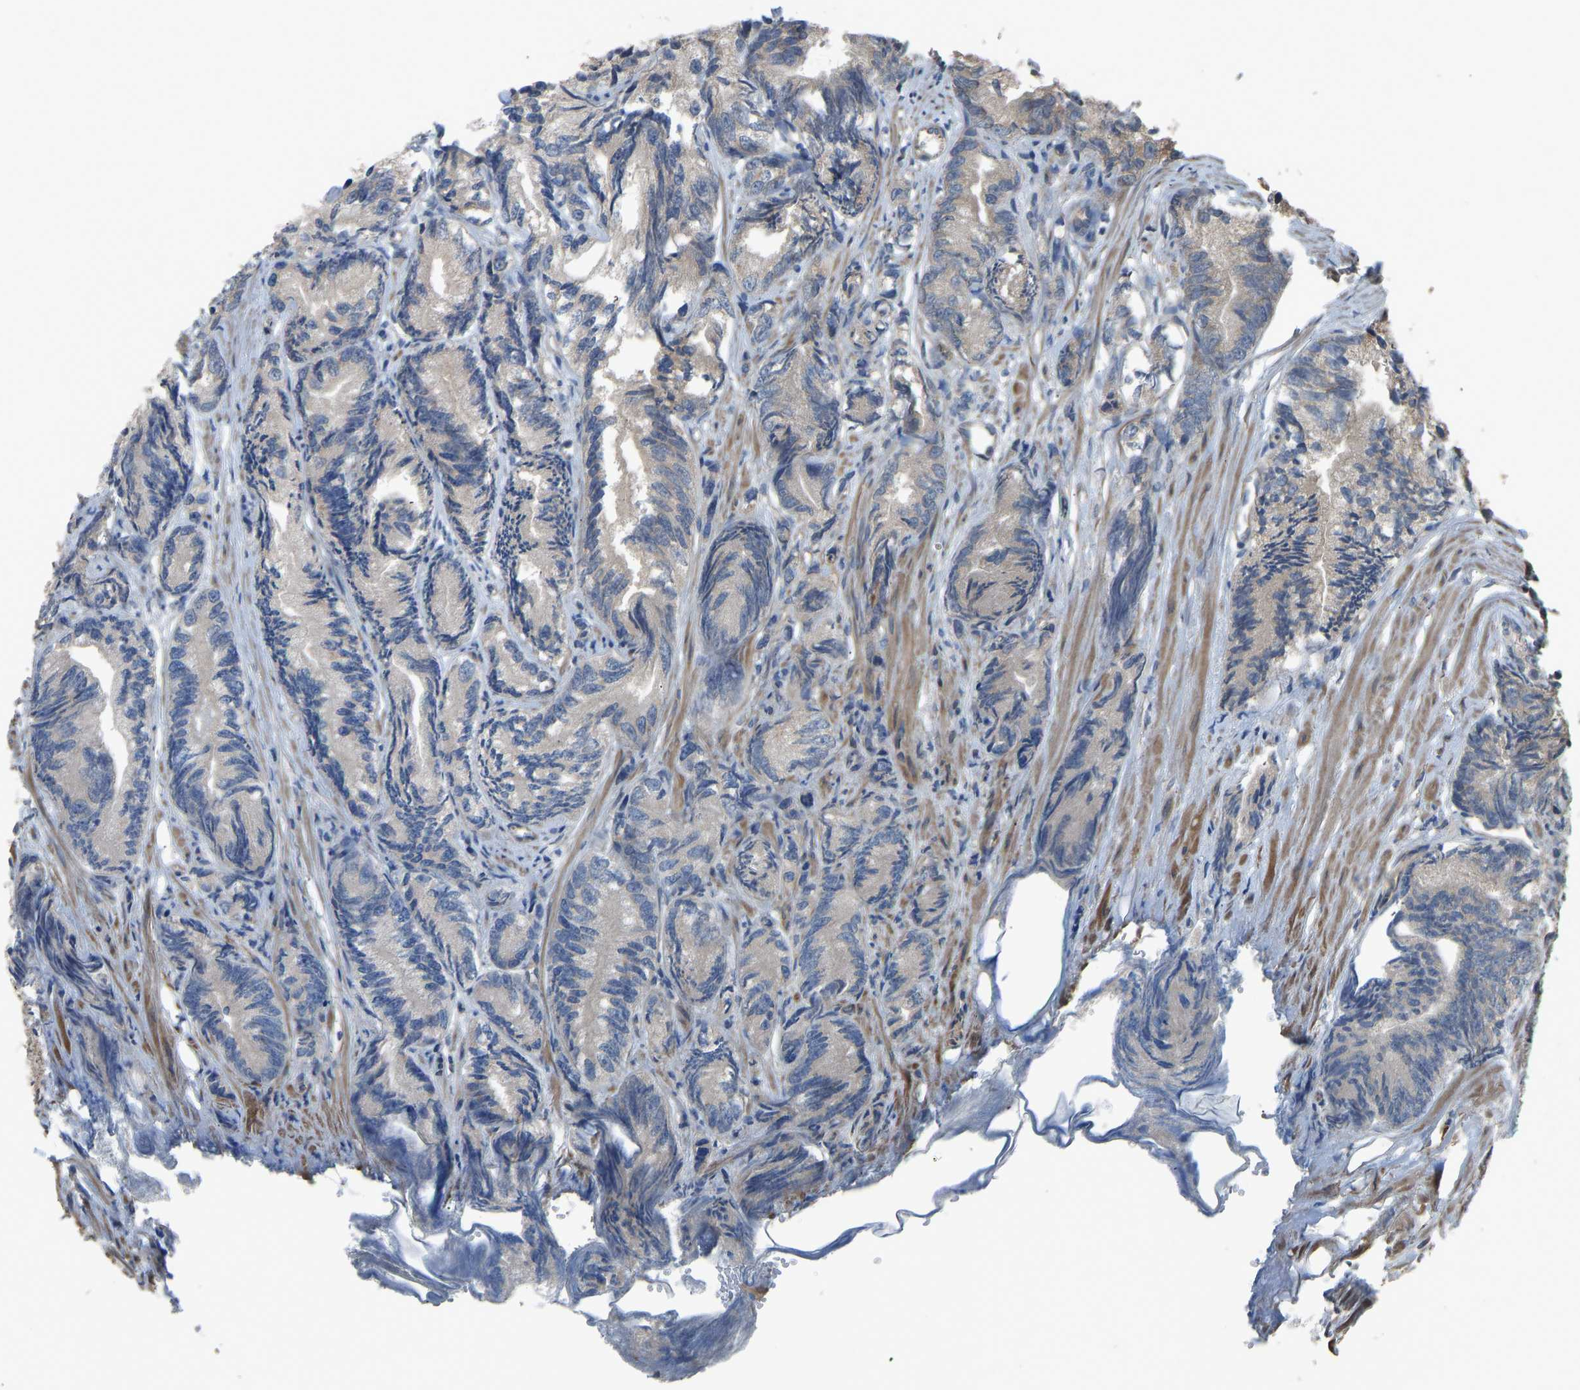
{"staining": {"intensity": "weak", "quantity": "<25%", "location": "cytoplasmic/membranous"}, "tissue": "prostate cancer", "cell_type": "Tumor cells", "image_type": "cancer", "snomed": [{"axis": "morphology", "description": "Adenocarcinoma, Low grade"}, {"axis": "topography", "description": "Prostate"}], "caption": "This photomicrograph is of prostate adenocarcinoma (low-grade) stained with immunohistochemistry (IHC) to label a protein in brown with the nuclei are counter-stained blue. There is no expression in tumor cells.", "gene": "KPNA6", "patient": {"sex": "male", "age": 89}}